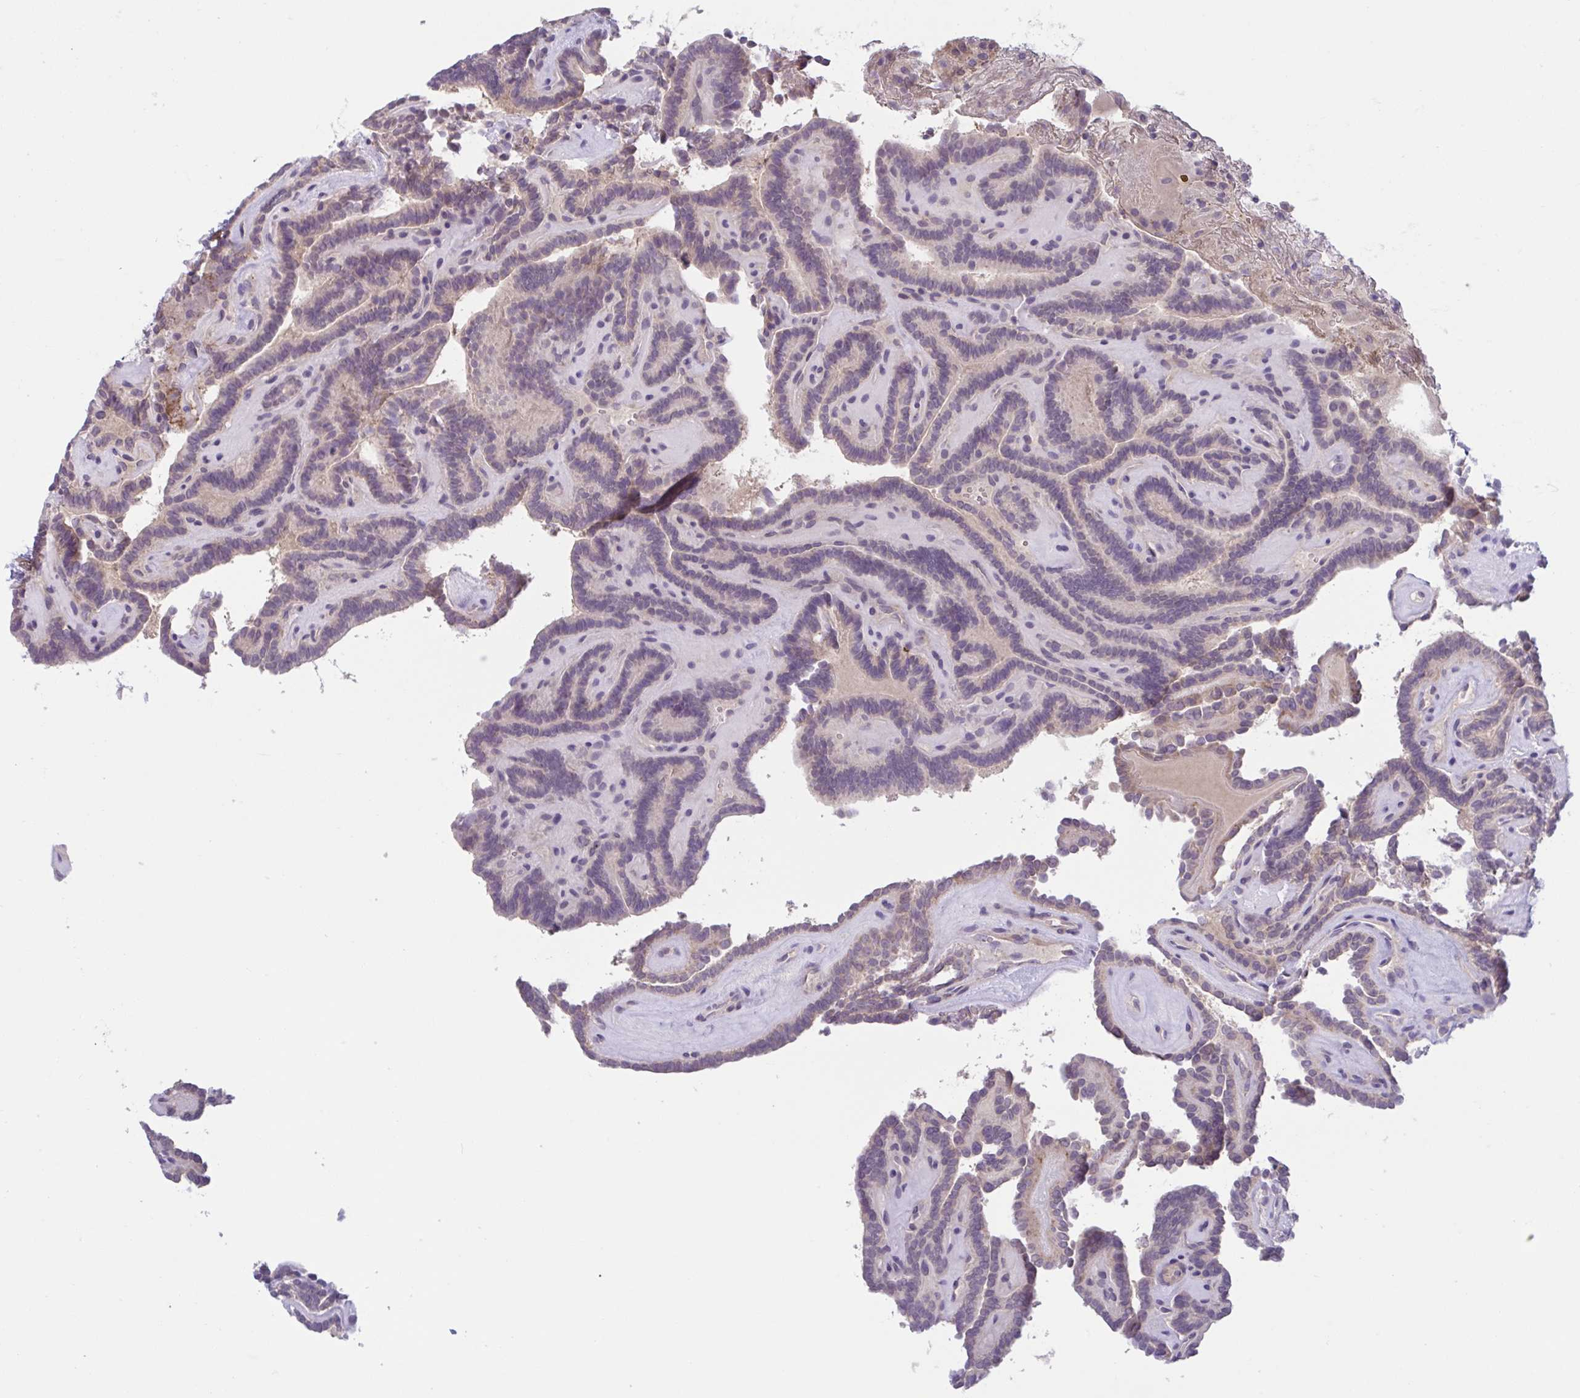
{"staining": {"intensity": "negative", "quantity": "none", "location": "none"}, "tissue": "thyroid cancer", "cell_type": "Tumor cells", "image_type": "cancer", "snomed": [{"axis": "morphology", "description": "Papillary adenocarcinoma, NOS"}, {"axis": "topography", "description": "Thyroid gland"}], "caption": "A high-resolution photomicrograph shows IHC staining of thyroid papillary adenocarcinoma, which shows no significant positivity in tumor cells.", "gene": "WNT9B", "patient": {"sex": "female", "age": 21}}